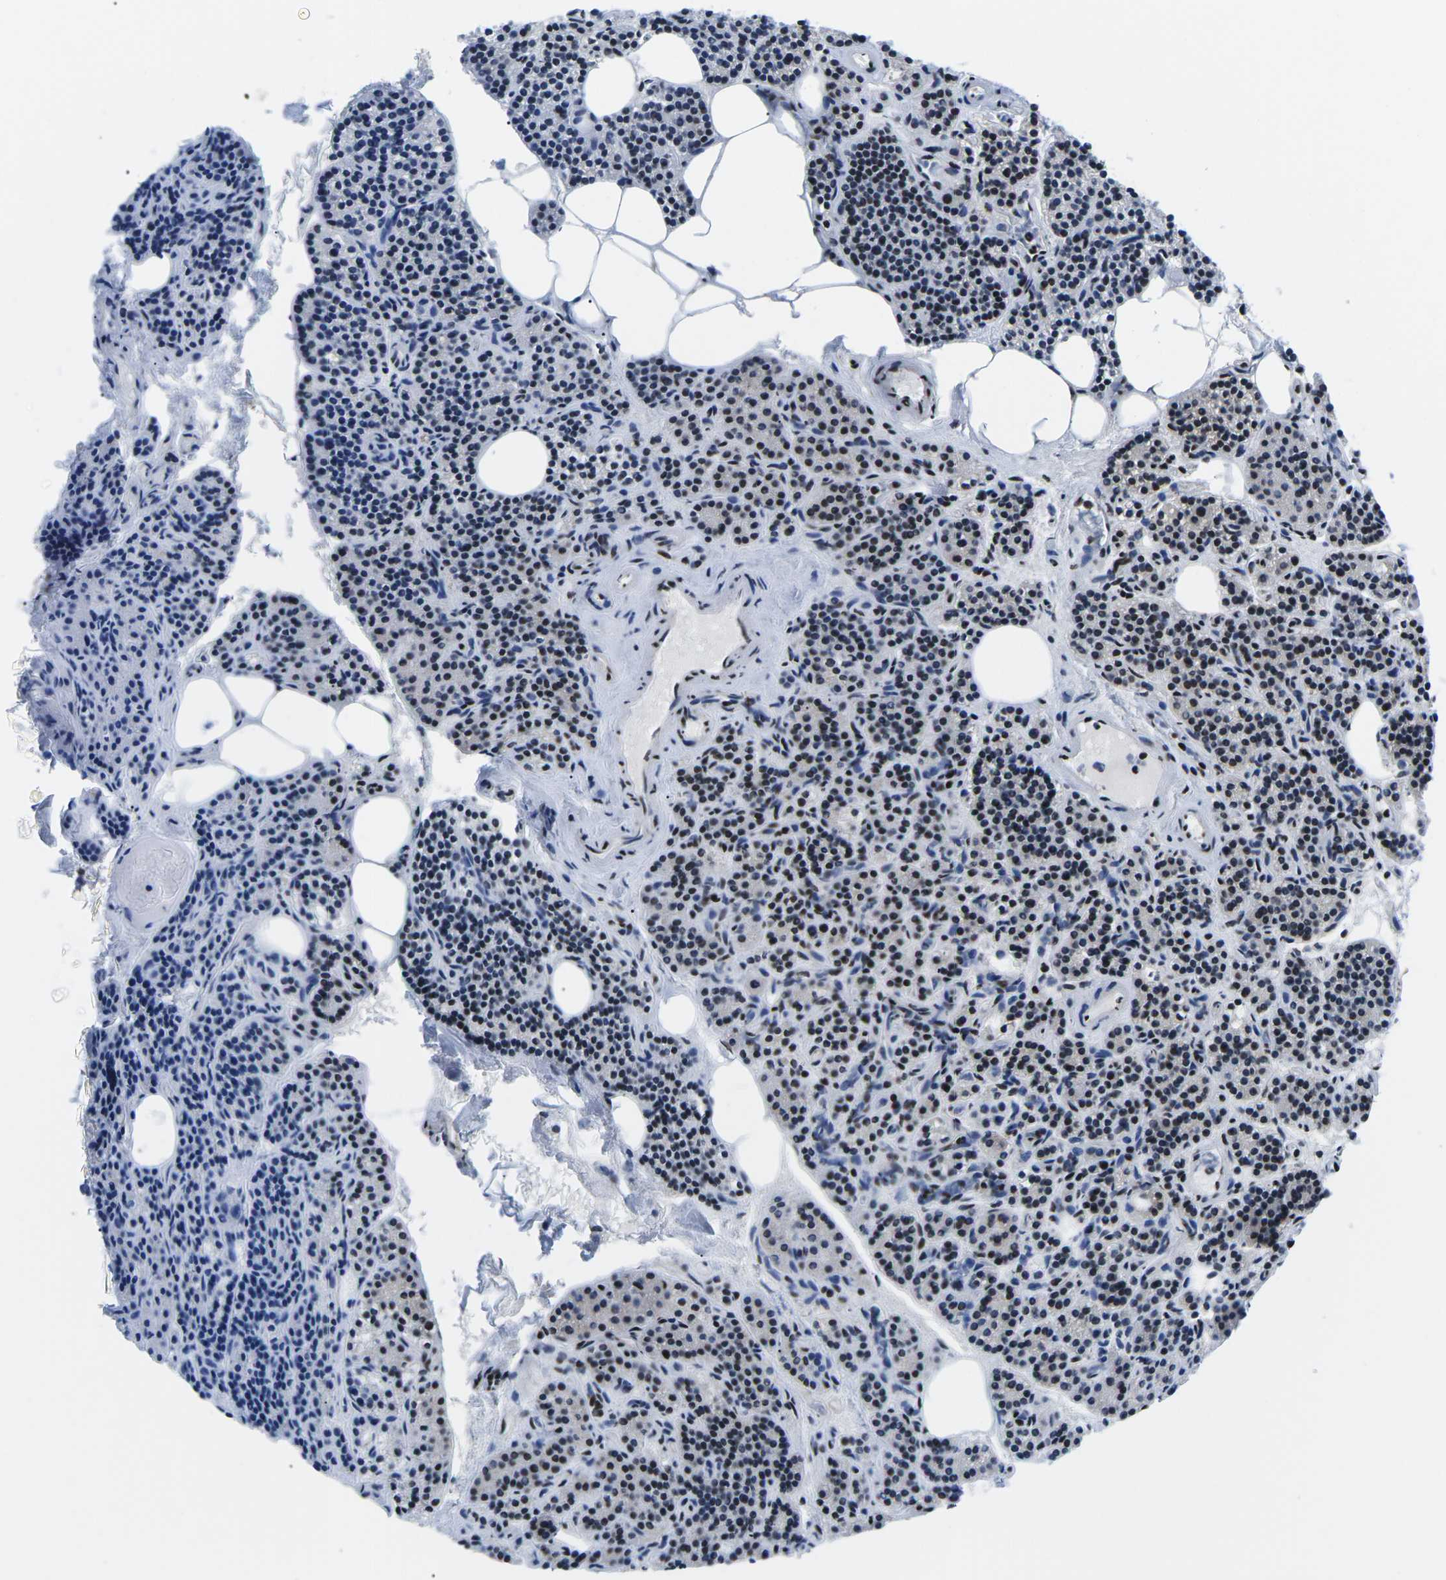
{"staining": {"intensity": "strong", "quantity": "25%-75%", "location": "nuclear"}, "tissue": "parathyroid gland", "cell_type": "Glandular cells", "image_type": "normal", "snomed": [{"axis": "morphology", "description": "Normal tissue, NOS"}, {"axis": "morphology", "description": "Adenoma, NOS"}, {"axis": "topography", "description": "Parathyroid gland"}], "caption": "This micrograph reveals unremarkable parathyroid gland stained with IHC to label a protein in brown. The nuclear of glandular cells show strong positivity for the protein. Nuclei are counter-stained blue.", "gene": "ATF1", "patient": {"sex": "female", "age": 74}}